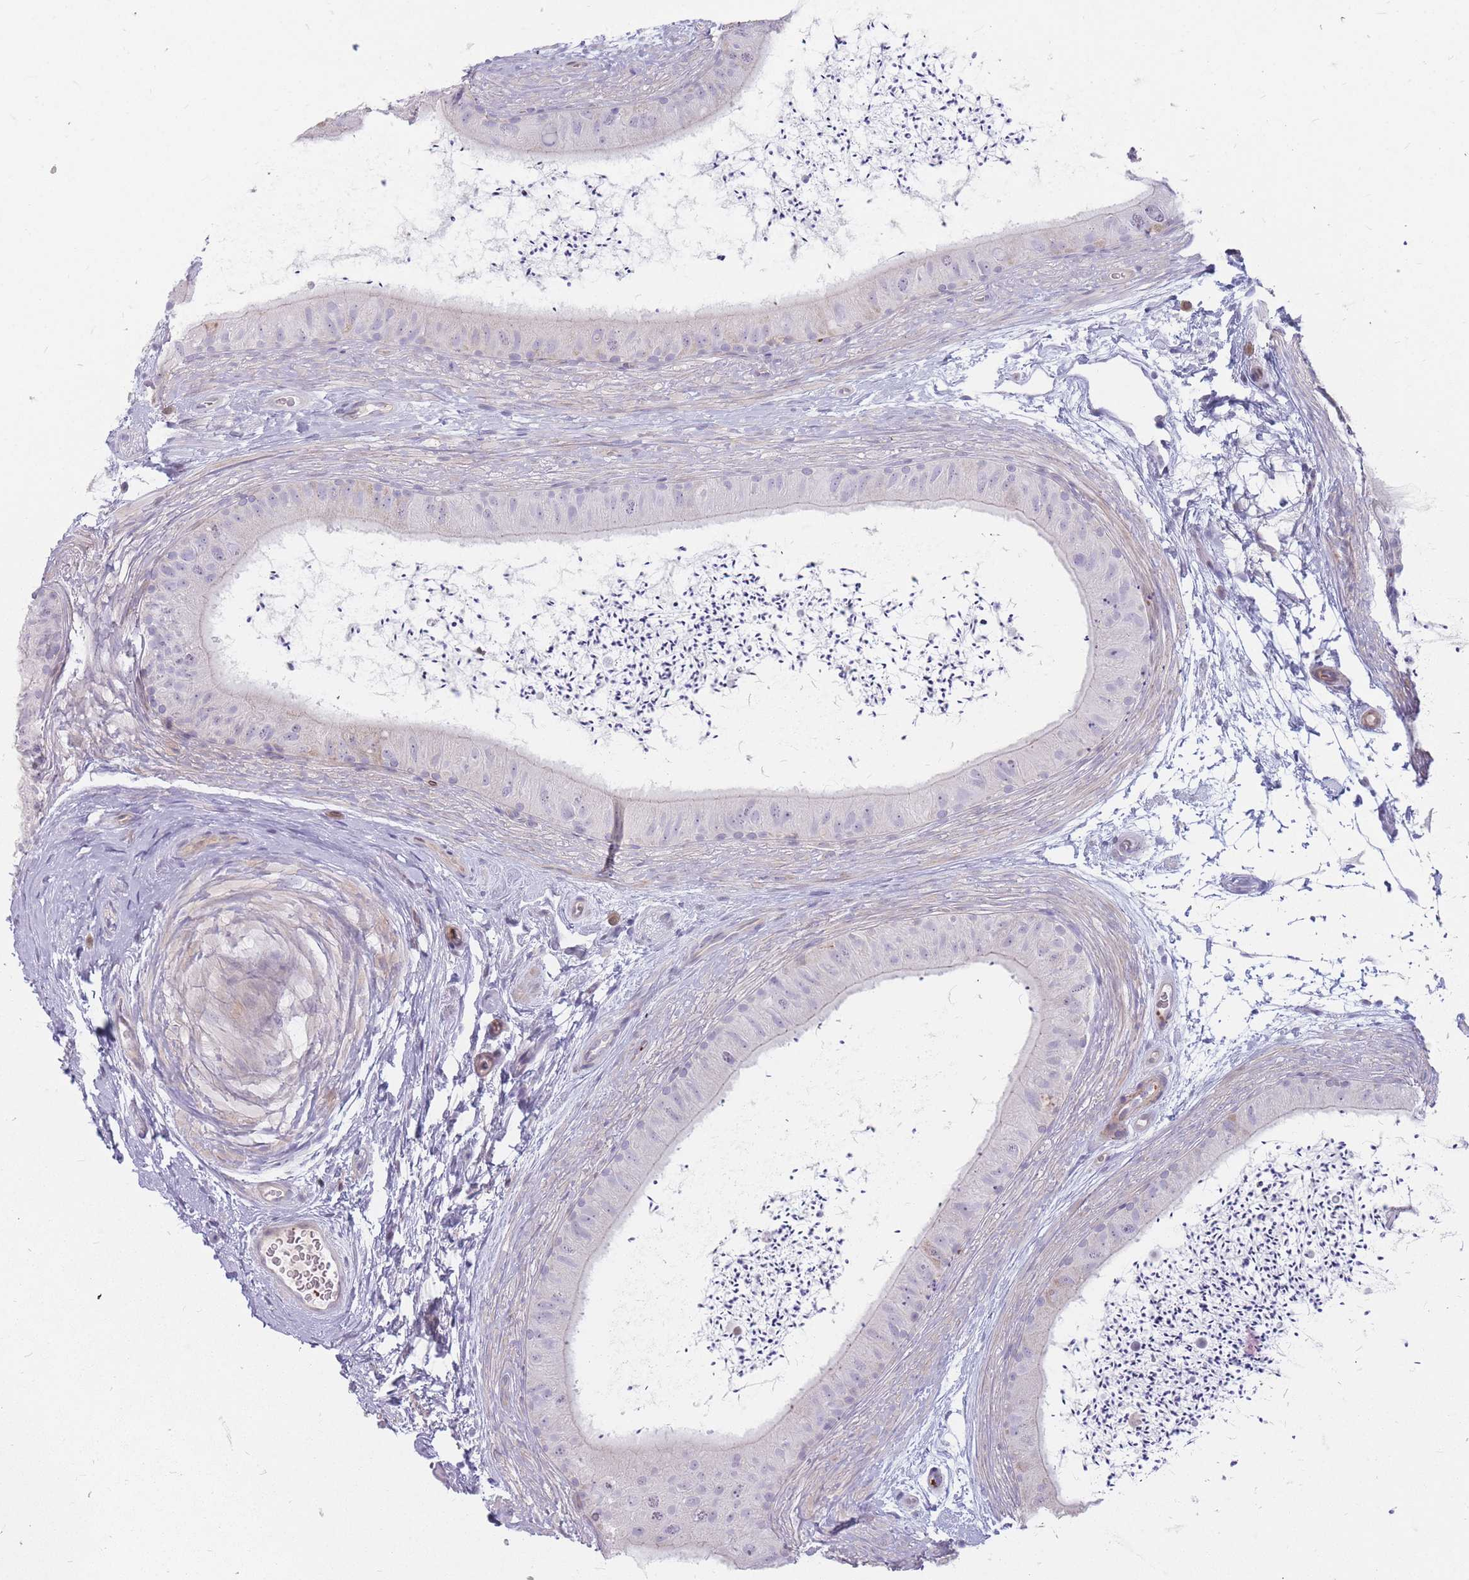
{"staining": {"intensity": "negative", "quantity": "none", "location": "none"}, "tissue": "epididymis", "cell_type": "Glandular cells", "image_type": "normal", "snomed": [{"axis": "morphology", "description": "Normal tissue, NOS"}, {"axis": "topography", "description": "Epididymis"}], "caption": "High power microscopy micrograph of an IHC micrograph of normal epididymis, revealing no significant positivity in glandular cells.", "gene": "PTGDR", "patient": {"sex": "male", "age": 50}}